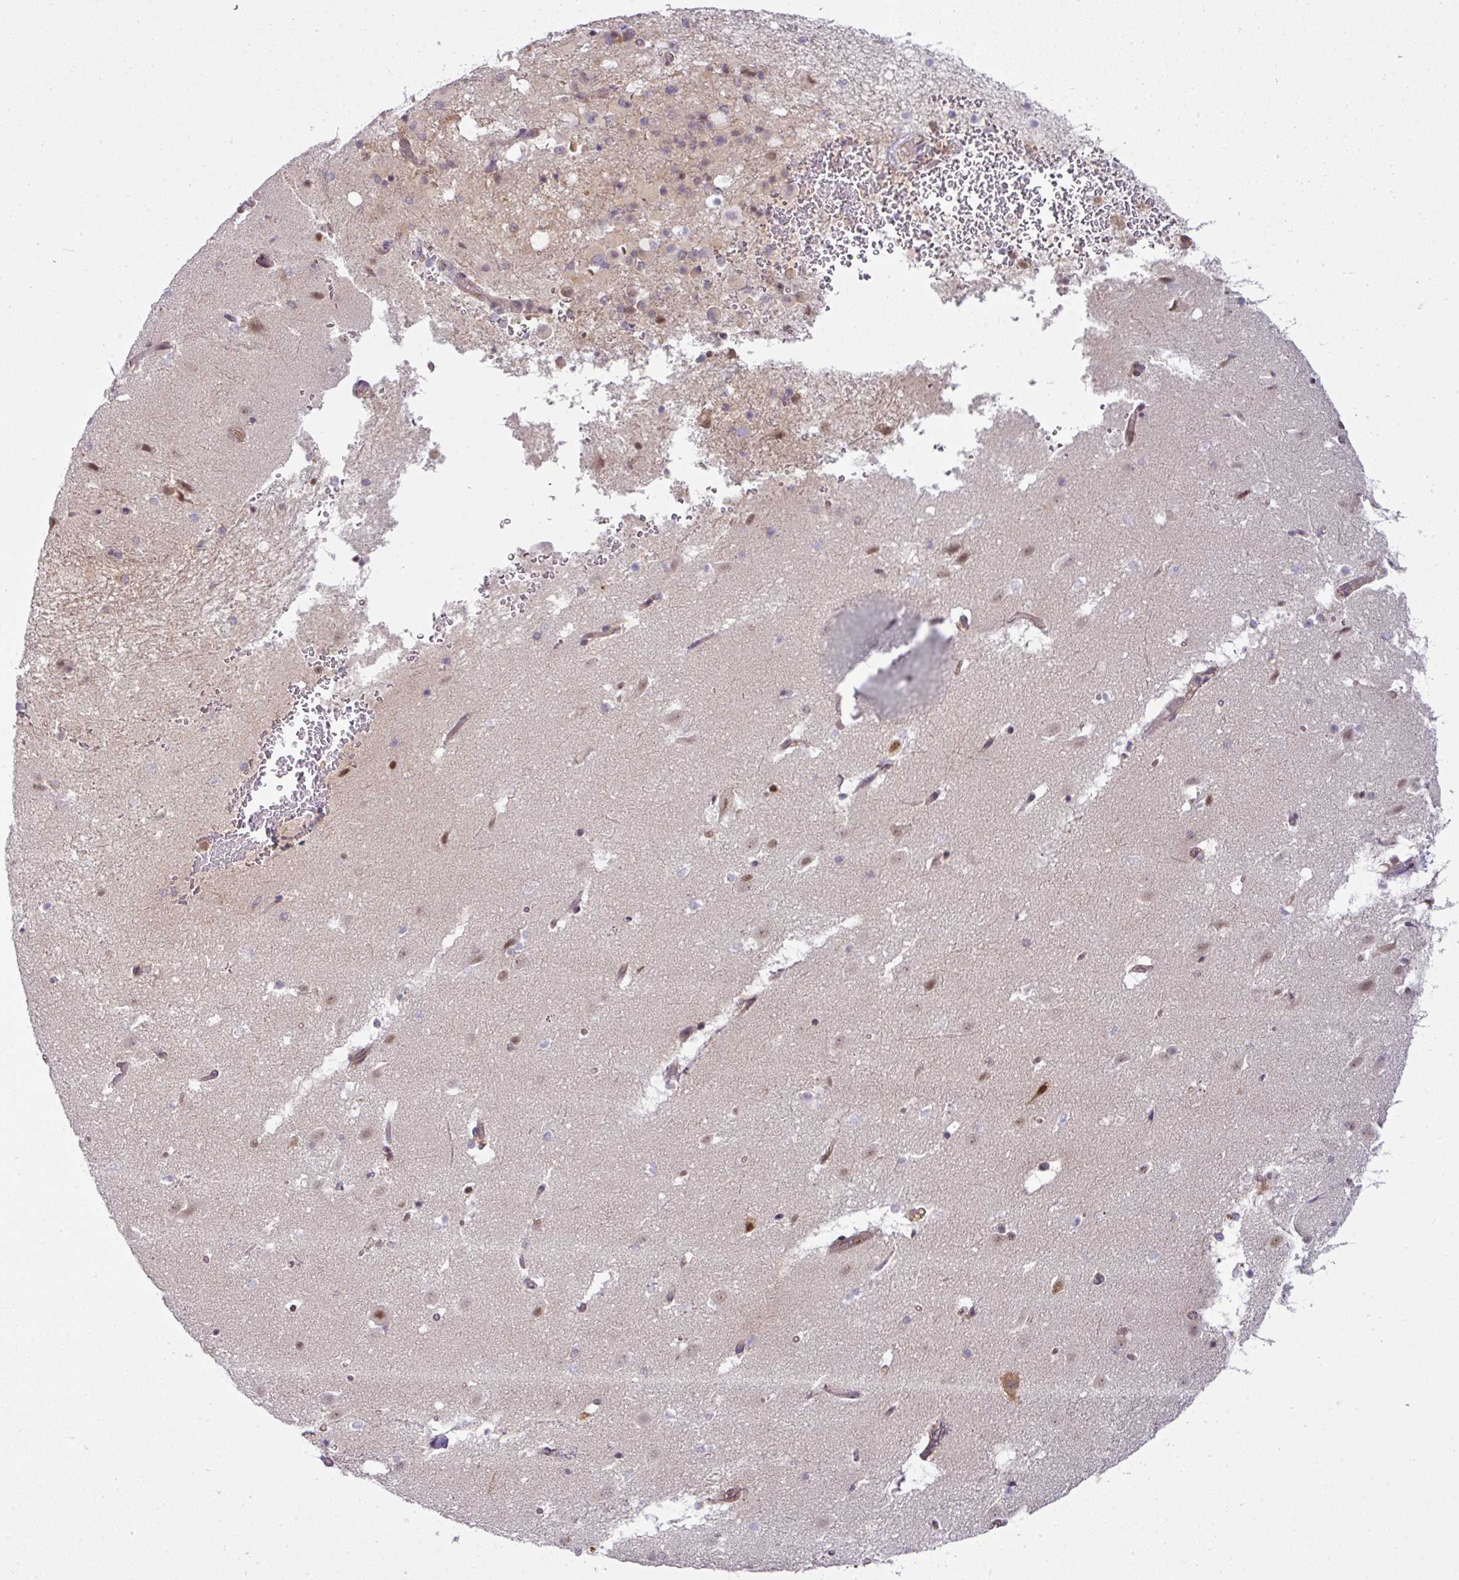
{"staining": {"intensity": "negative", "quantity": "none", "location": "none"}, "tissue": "hippocampus", "cell_type": "Glial cells", "image_type": "normal", "snomed": [{"axis": "morphology", "description": "Normal tissue, NOS"}, {"axis": "topography", "description": "Hippocampus"}], "caption": "DAB (3,3'-diaminobenzidine) immunohistochemical staining of unremarkable hippocampus demonstrates no significant expression in glial cells. The staining is performed using DAB (3,3'-diaminobenzidine) brown chromogen with nuclei counter-stained in using hematoxylin.", "gene": "RBM14", "patient": {"sex": "female", "age": 64}}